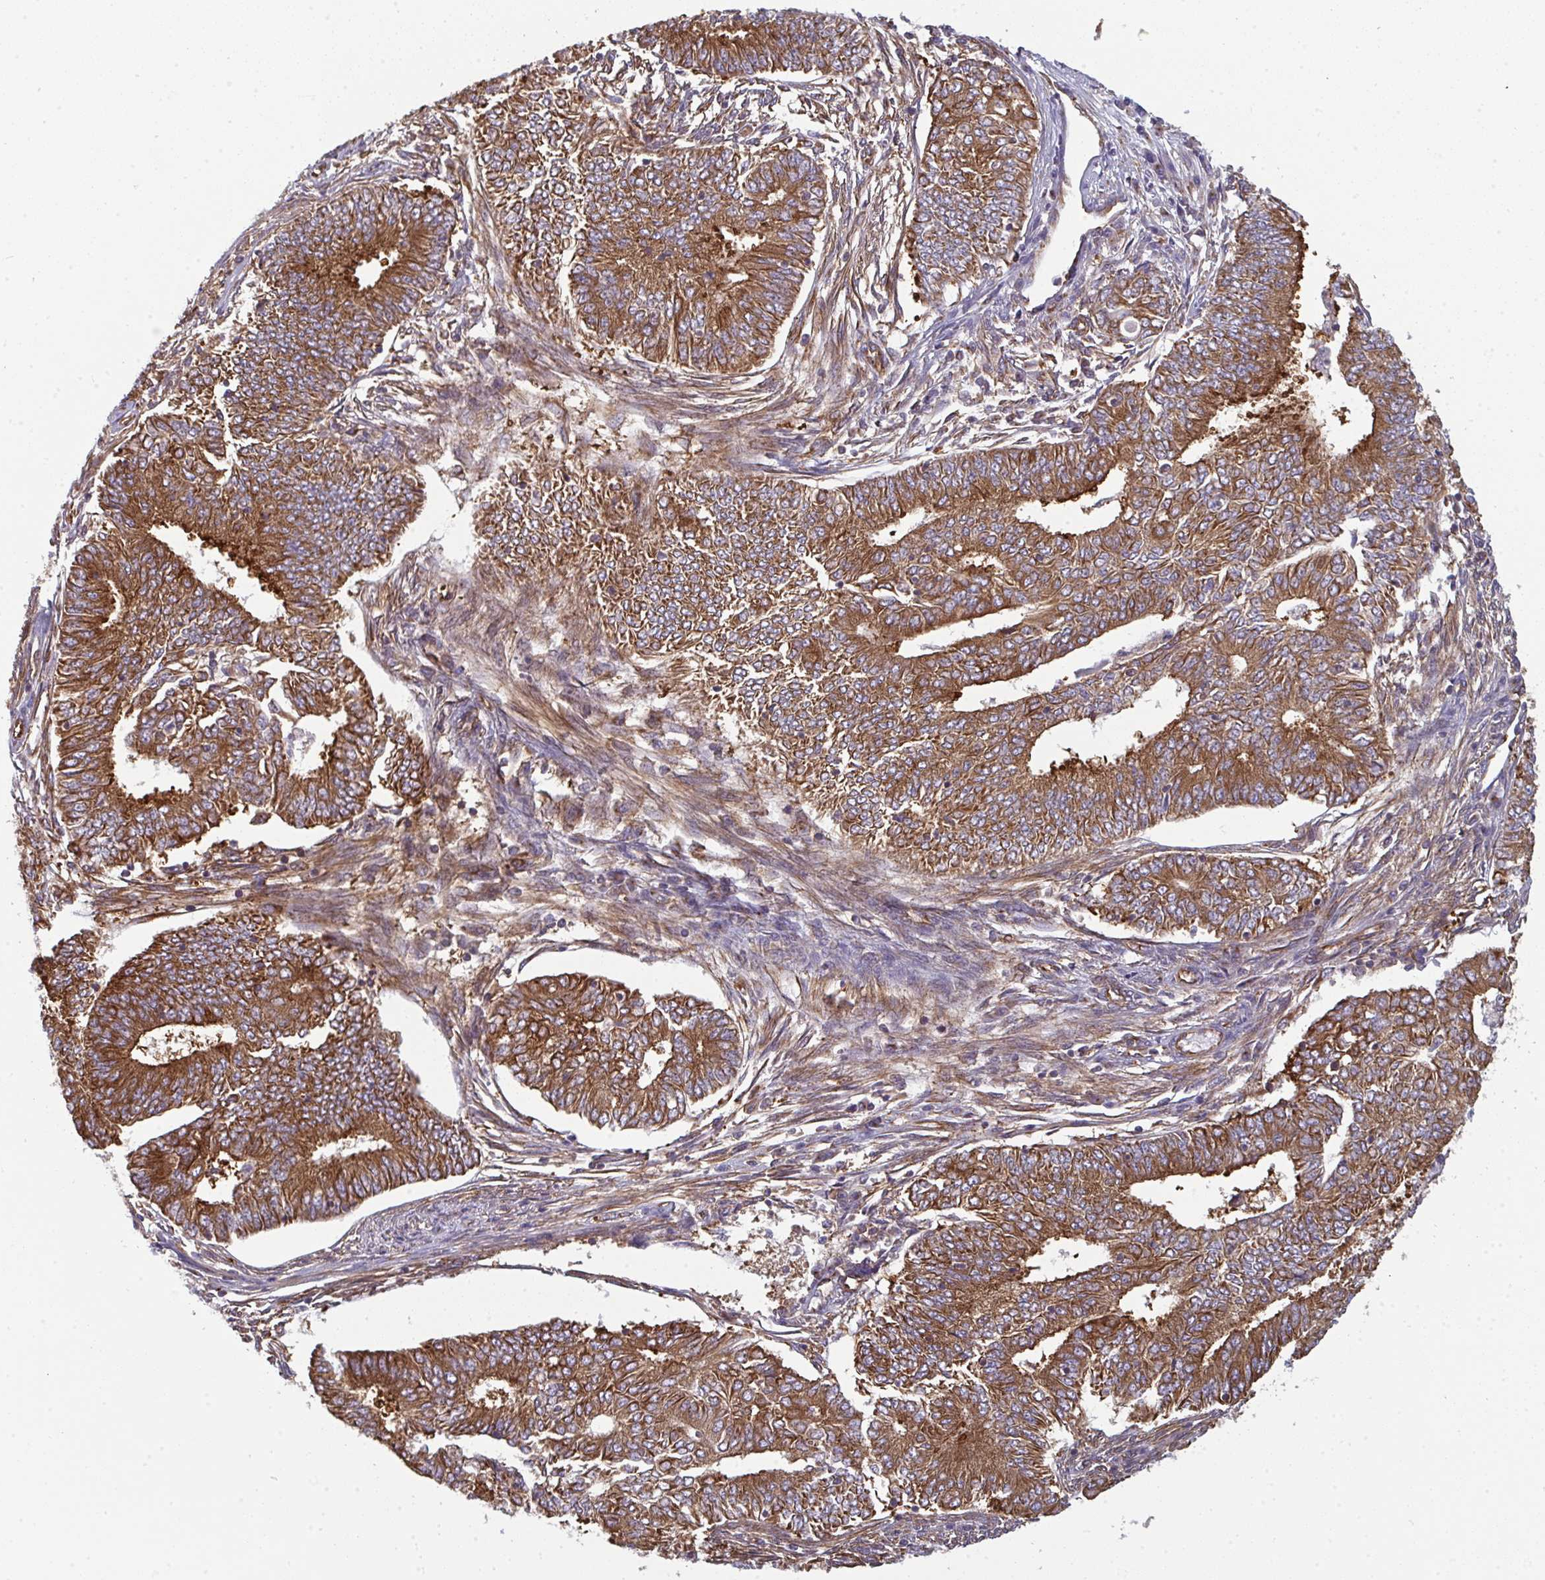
{"staining": {"intensity": "strong", "quantity": ">75%", "location": "cytoplasmic/membranous"}, "tissue": "endometrial cancer", "cell_type": "Tumor cells", "image_type": "cancer", "snomed": [{"axis": "morphology", "description": "Adenocarcinoma, NOS"}, {"axis": "topography", "description": "Endometrium"}], "caption": "Human endometrial adenocarcinoma stained with a protein marker displays strong staining in tumor cells.", "gene": "DYNC1I2", "patient": {"sex": "female", "age": 62}}